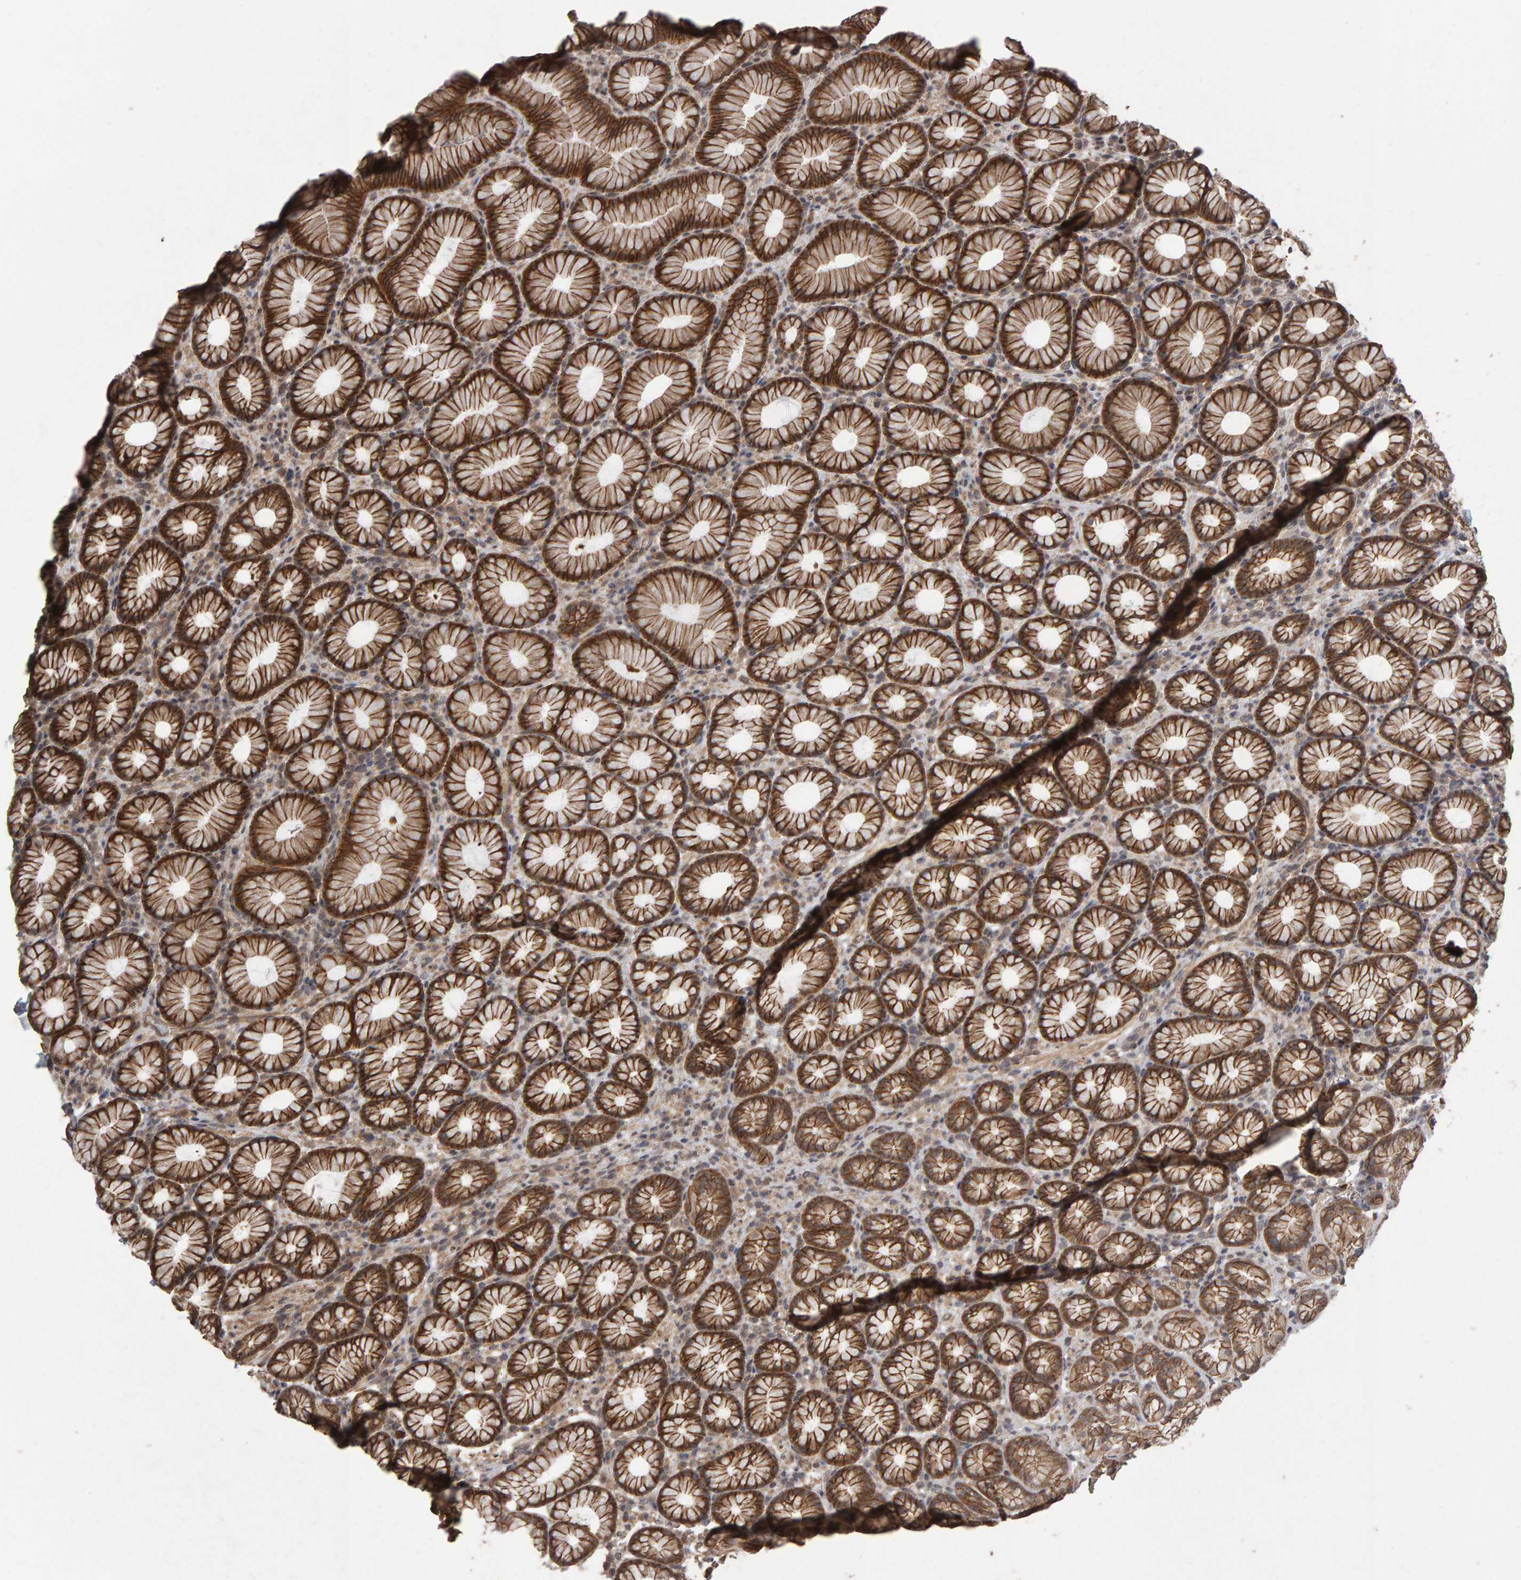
{"staining": {"intensity": "strong", "quantity": ">75%", "location": "cytoplasmic/membranous"}, "tissue": "stomach", "cell_type": "Glandular cells", "image_type": "normal", "snomed": [{"axis": "morphology", "description": "Normal tissue, NOS"}, {"axis": "topography", "description": "Stomach"}], "caption": "Brown immunohistochemical staining in normal stomach displays strong cytoplasmic/membranous positivity in approximately >75% of glandular cells.", "gene": "SCRIB", "patient": {"sex": "male", "age": 42}}